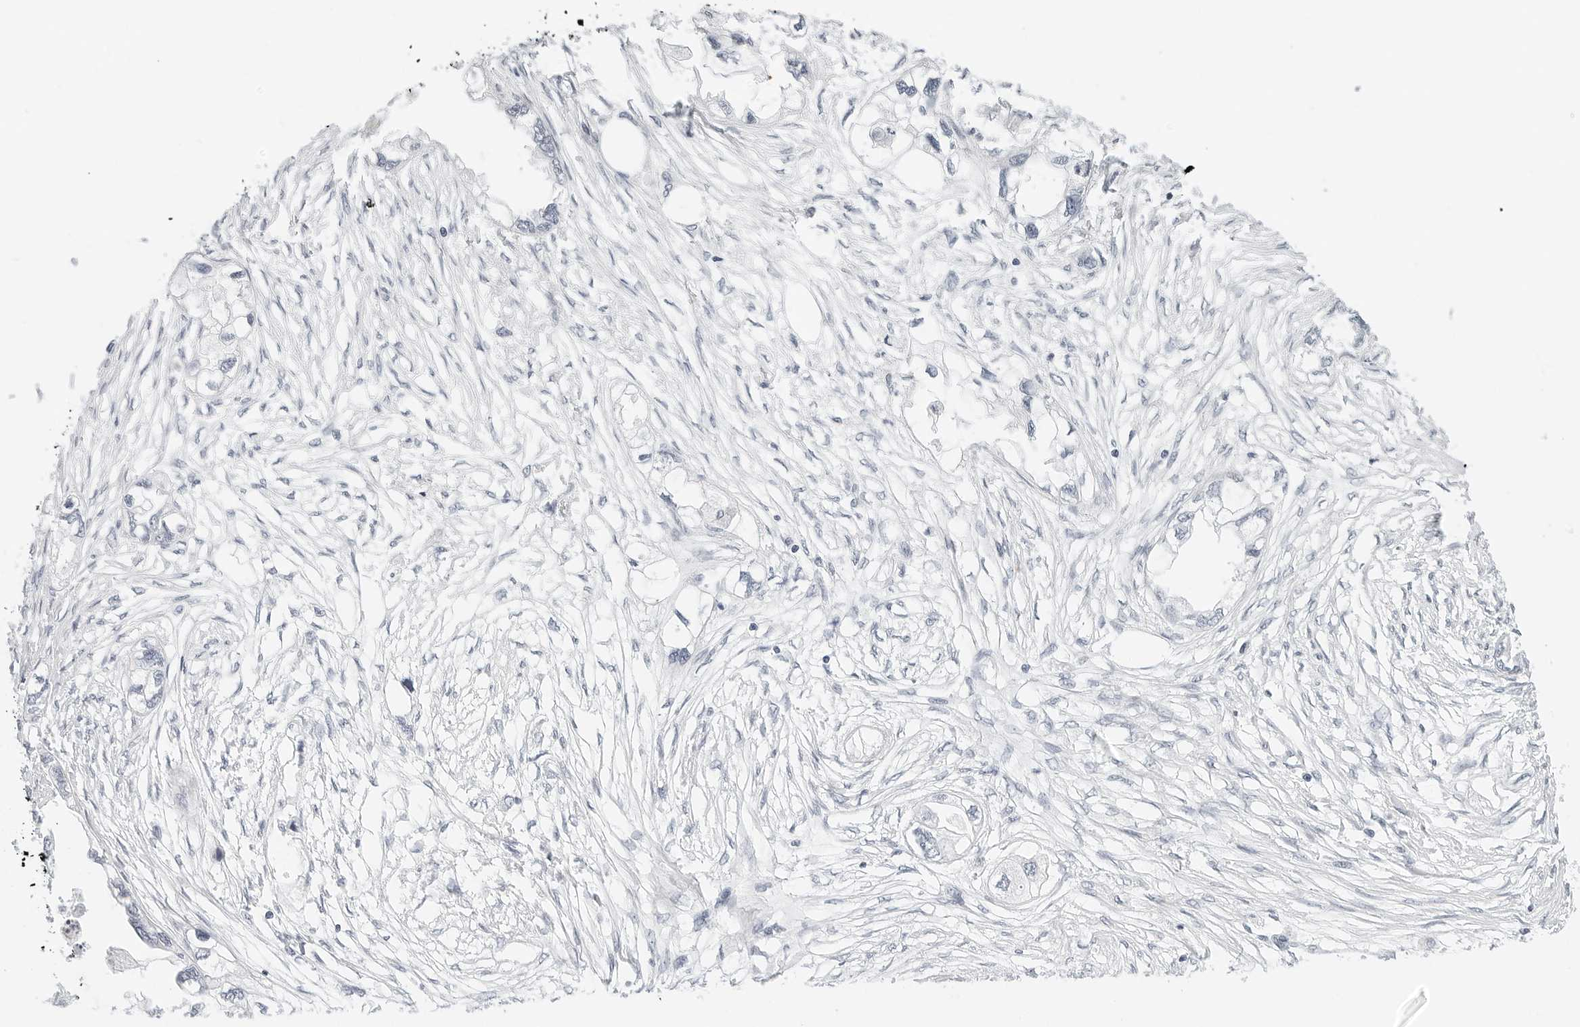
{"staining": {"intensity": "negative", "quantity": "none", "location": "none"}, "tissue": "endometrial cancer", "cell_type": "Tumor cells", "image_type": "cancer", "snomed": [{"axis": "morphology", "description": "Adenocarcinoma, NOS"}, {"axis": "morphology", "description": "Adenocarcinoma, metastatic, NOS"}, {"axis": "topography", "description": "Adipose tissue"}, {"axis": "topography", "description": "Endometrium"}], "caption": "IHC micrograph of neoplastic tissue: metastatic adenocarcinoma (endometrial) stained with DAB demonstrates no significant protein positivity in tumor cells.", "gene": "PARP10", "patient": {"sex": "female", "age": 67}}